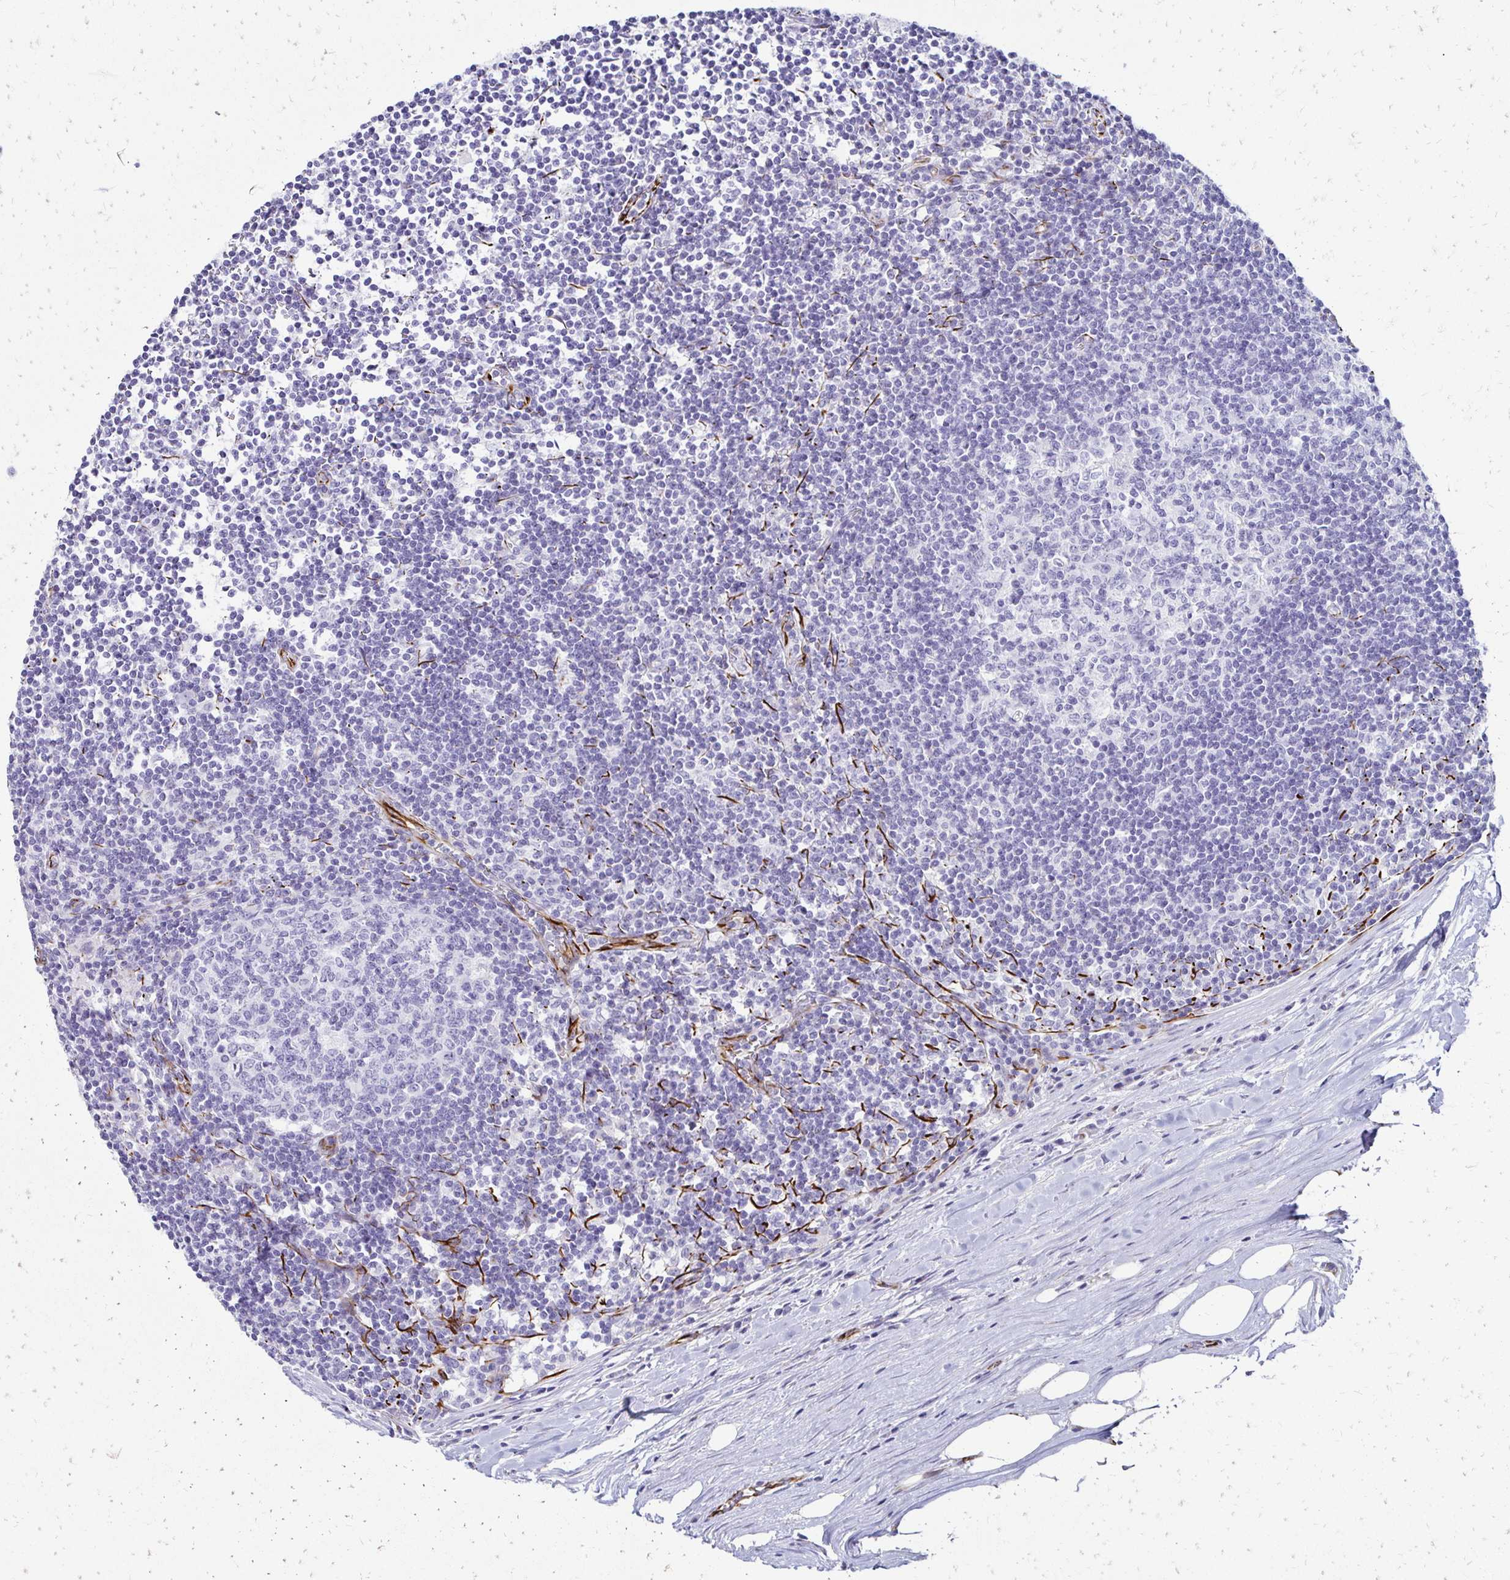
{"staining": {"intensity": "negative", "quantity": "none", "location": "none"}, "tissue": "lymph node", "cell_type": "Germinal center cells", "image_type": "normal", "snomed": [{"axis": "morphology", "description": "Normal tissue, NOS"}, {"axis": "topography", "description": "Lymph node"}], "caption": "IHC of normal lymph node reveals no positivity in germinal center cells. (DAB (3,3'-diaminobenzidine) immunohistochemistry (IHC) with hematoxylin counter stain).", "gene": "TMEM54", "patient": {"sex": "male", "age": 67}}